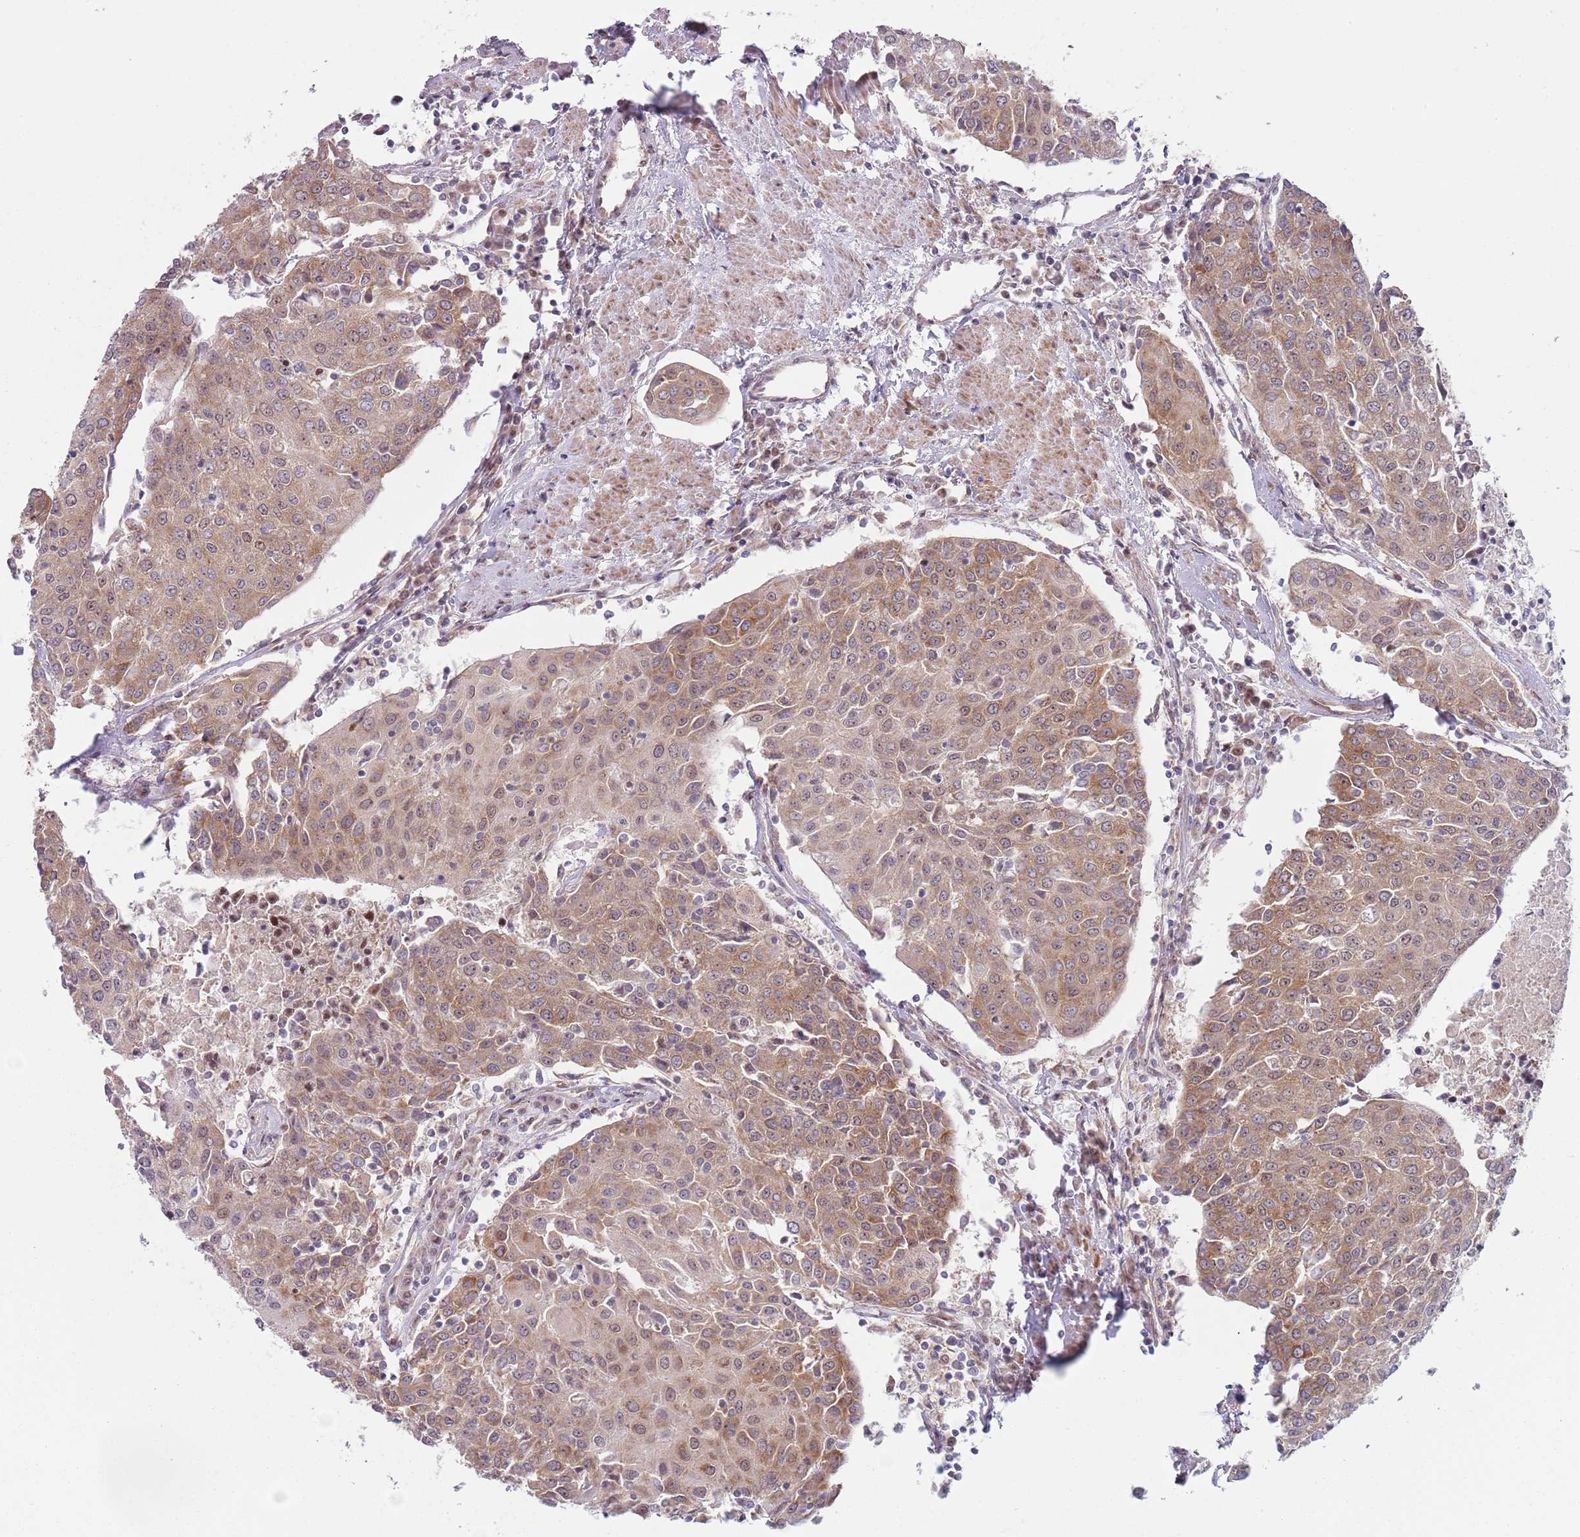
{"staining": {"intensity": "weak", "quantity": ">75%", "location": "cytoplasmic/membranous,nuclear"}, "tissue": "urothelial cancer", "cell_type": "Tumor cells", "image_type": "cancer", "snomed": [{"axis": "morphology", "description": "Urothelial carcinoma, High grade"}, {"axis": "topography", "description": "Urinary bladder"}], "caption": "Protein expression analysis of human urothelial cancer reveals weak cytoplasmic/membranous and nuclear positivity in about >75% of tumor cells. The staining was performed using DAB, with brown indicating positive protein expression. Nuclei are stained blue with hematoxylin.", "gene": "SLC25A32", "patient": {"sex": "female", "age": 85}}